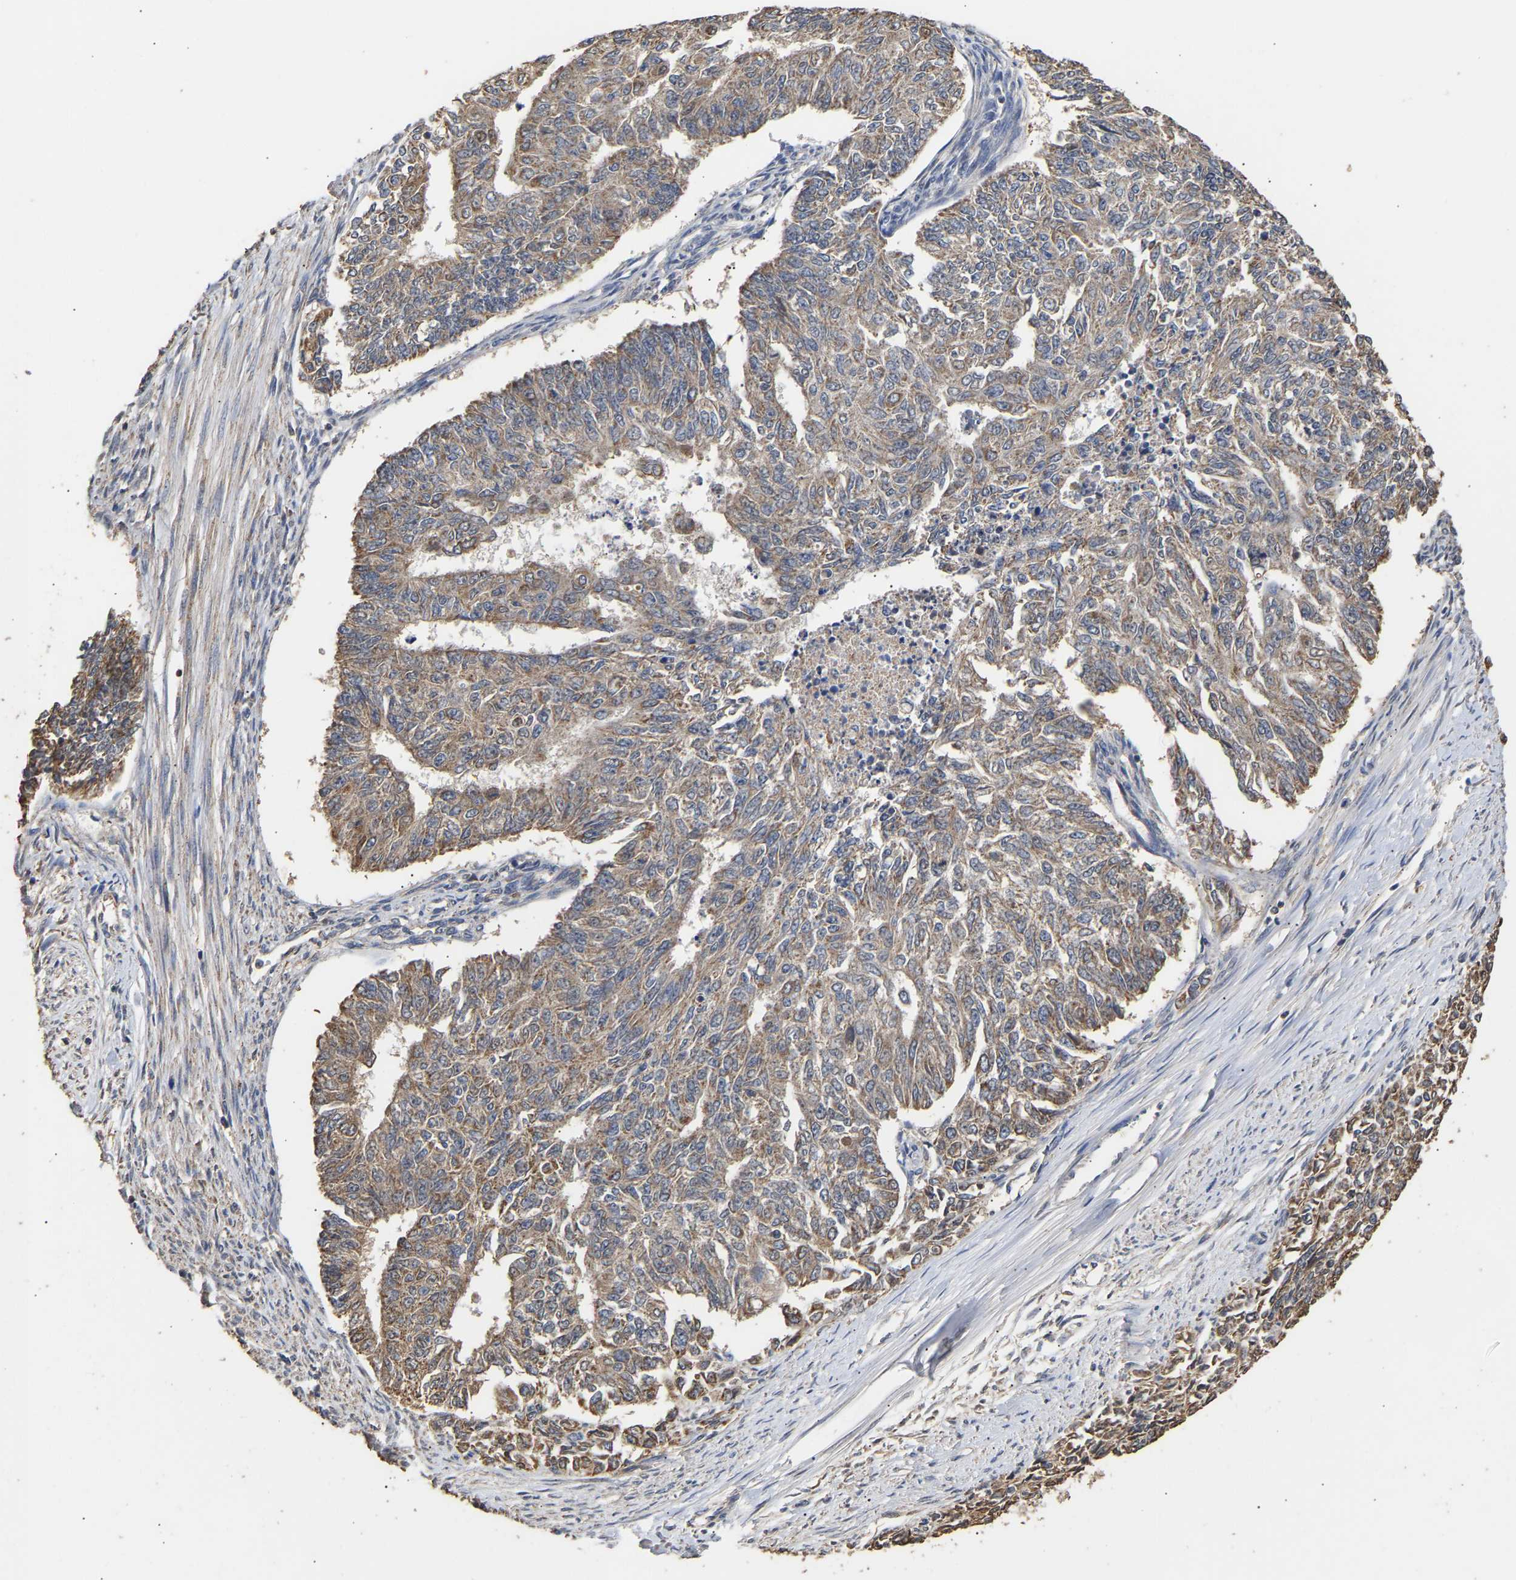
{"staining": {"intensity": "moderate", "quantity": ">75%", "location": "cytoplasmic/membranous"}, "tissue": "endometrial cancer", "cell_type": "Tumor cells", "image_type": "cancer", "snomed": [{"axis": "morphology", "description": "Adenocarcinoma, NOS"}, {"axis": "topography", "description": "Endometrium"}], "caption": "An immunohistochemistry (IHC) photomicrograph of tumor tissue is shown. Protein staining in brown labels moderate cytoplasmic/membranous positivity in endometrial adenocarcinoma within tumor cells.", "gene": "ZNF26", "patient": {"sex": "female", "age": 32}}